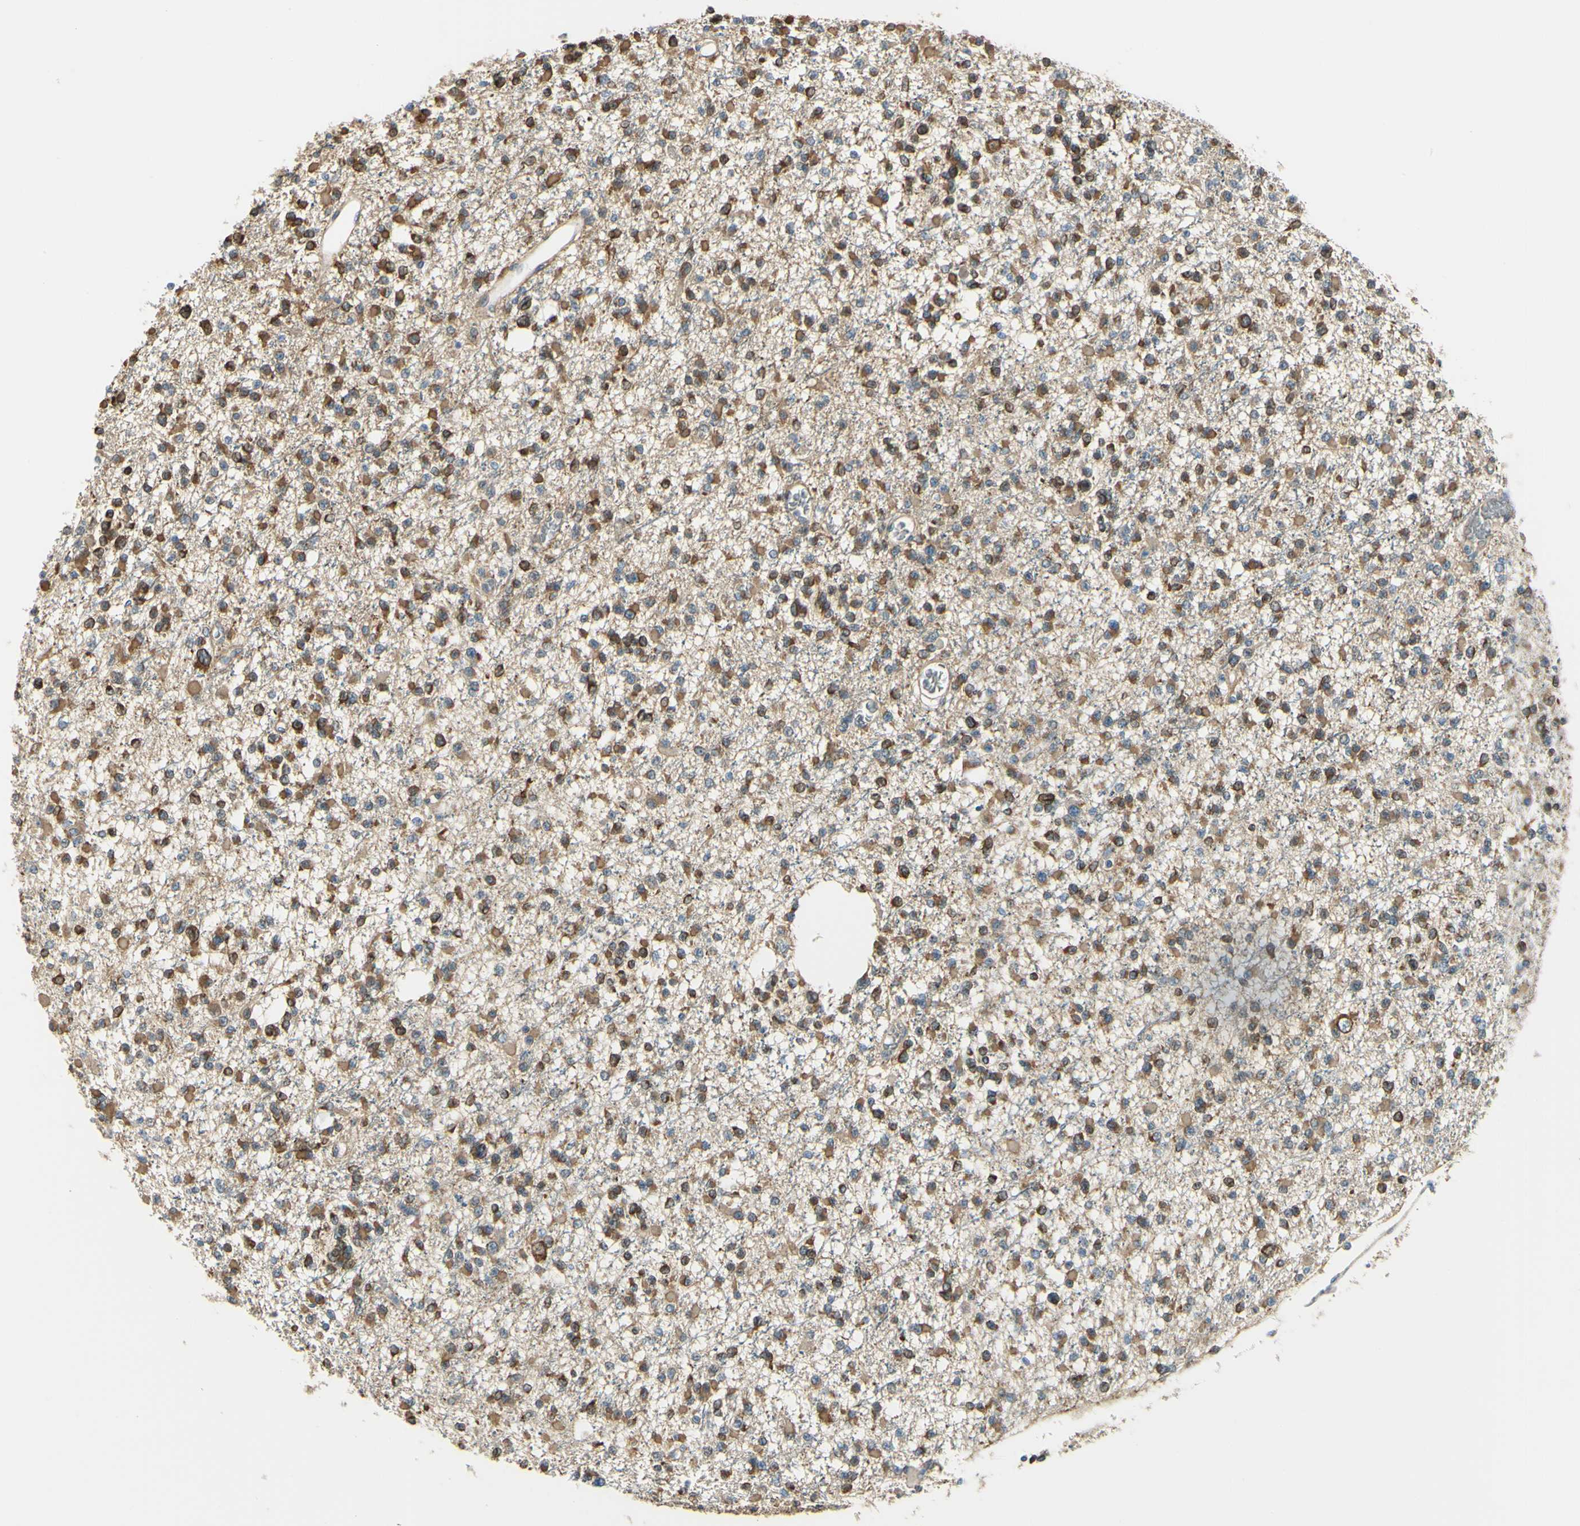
{"staining": {"intensity": "moderate", "quantity": "25%-75%", "location": "cytoplasmic/membranous"}, "tissue": "glioma", "cell_type": "Tumor cells", "image_type": "cancer", "snomed": [{"axis": "morphology", "description": "Glioma, malignant, Low grade"}, {"axis": "topography", "description": "Brain"}], "caption": "Human malignant glioma (low-grade) stained for a protein (brown) exhibits moderate cytoplasmic/membranous positive expression in approximately 25%-75% of tumor cells.", "gene": "IGDCC4", "patient": {"sex": "female", "age": 22}}